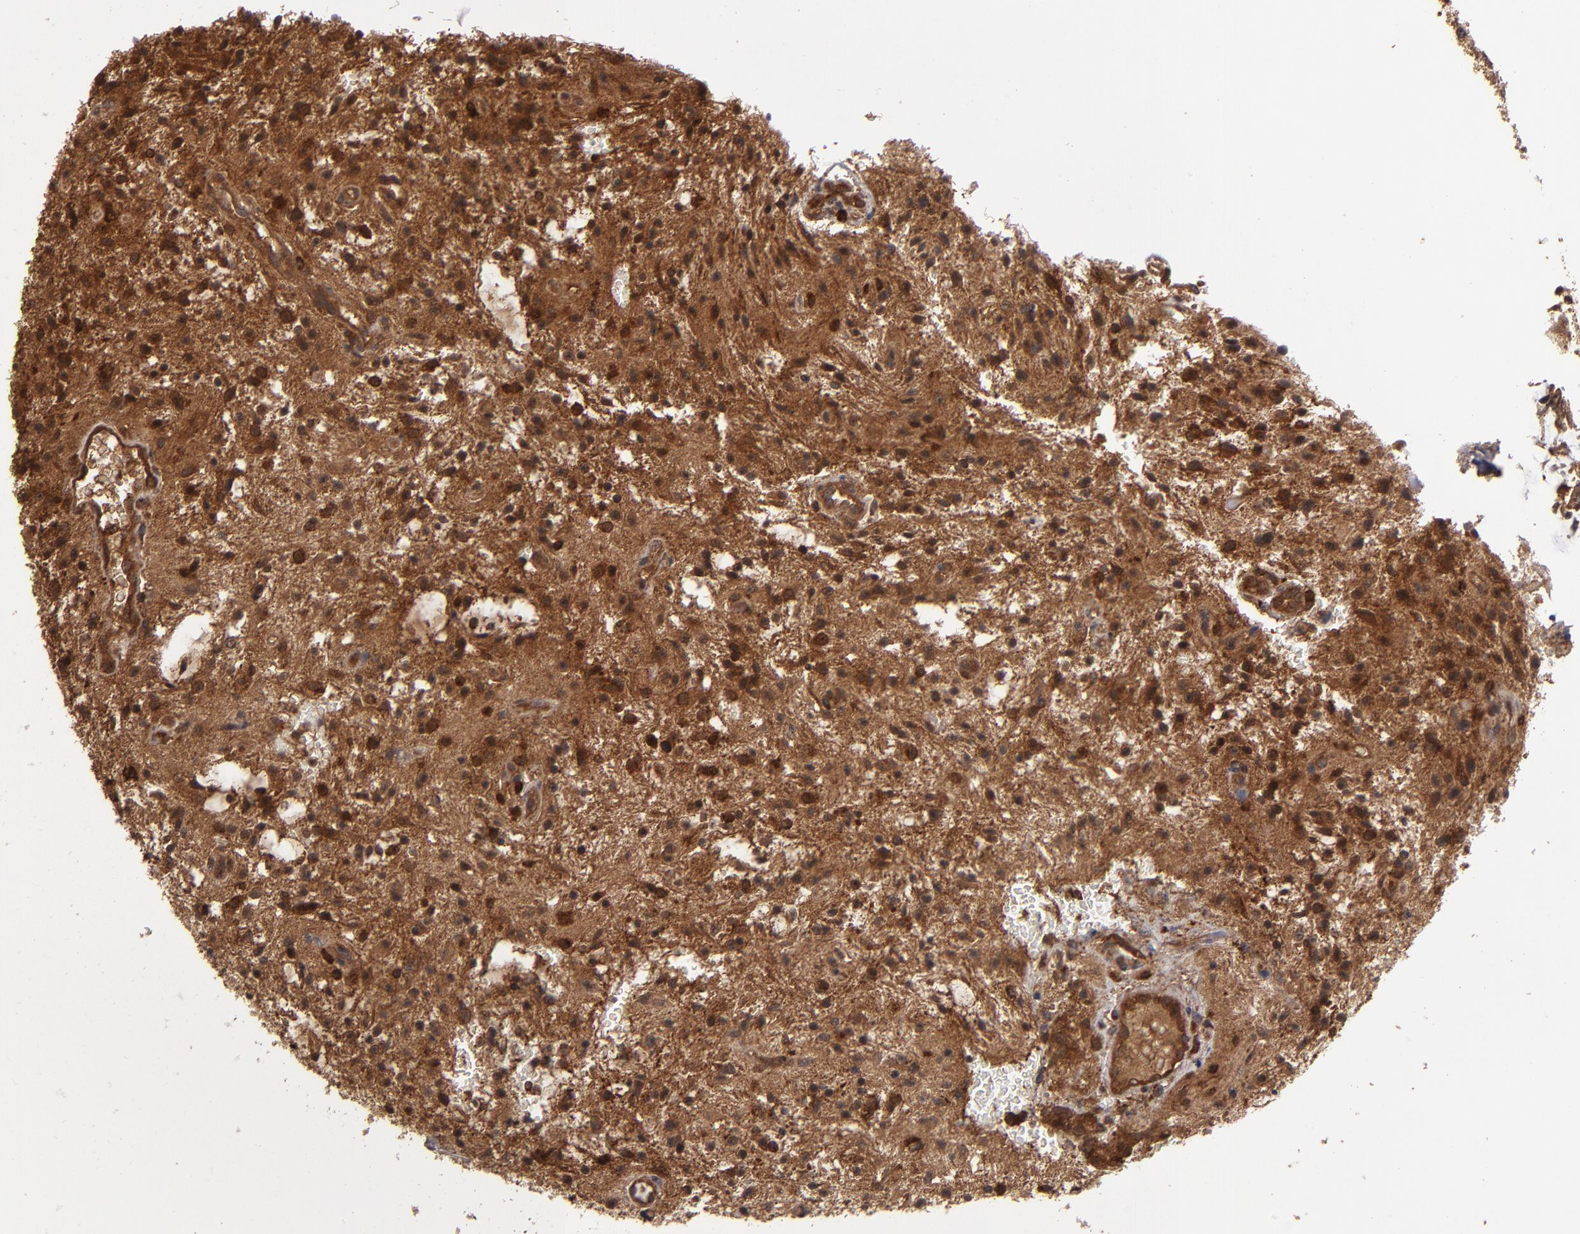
{"staining": {"intensity": "strong", "quantity": ">75%", "location": "cytoplasmic/membranous,nuclear"}, "tissue": "glioma", "cell_type": "Tumor cells", "image_type": "cancer", "snomed": [{"axis": "morphology", "description": "Glioma, malignant, NOS"}, {"axis": "topography", "description": "Cerebellum"}], "caption": "There is high levels of strong cytoplasmic/membranous and nuclear positivity in tumor cells of malignant glioma, as demonstrated by immunohistochemical staining (brown color).", "gene": "RPS6KA6", "patient": {"sex": "female", "age": 10}}